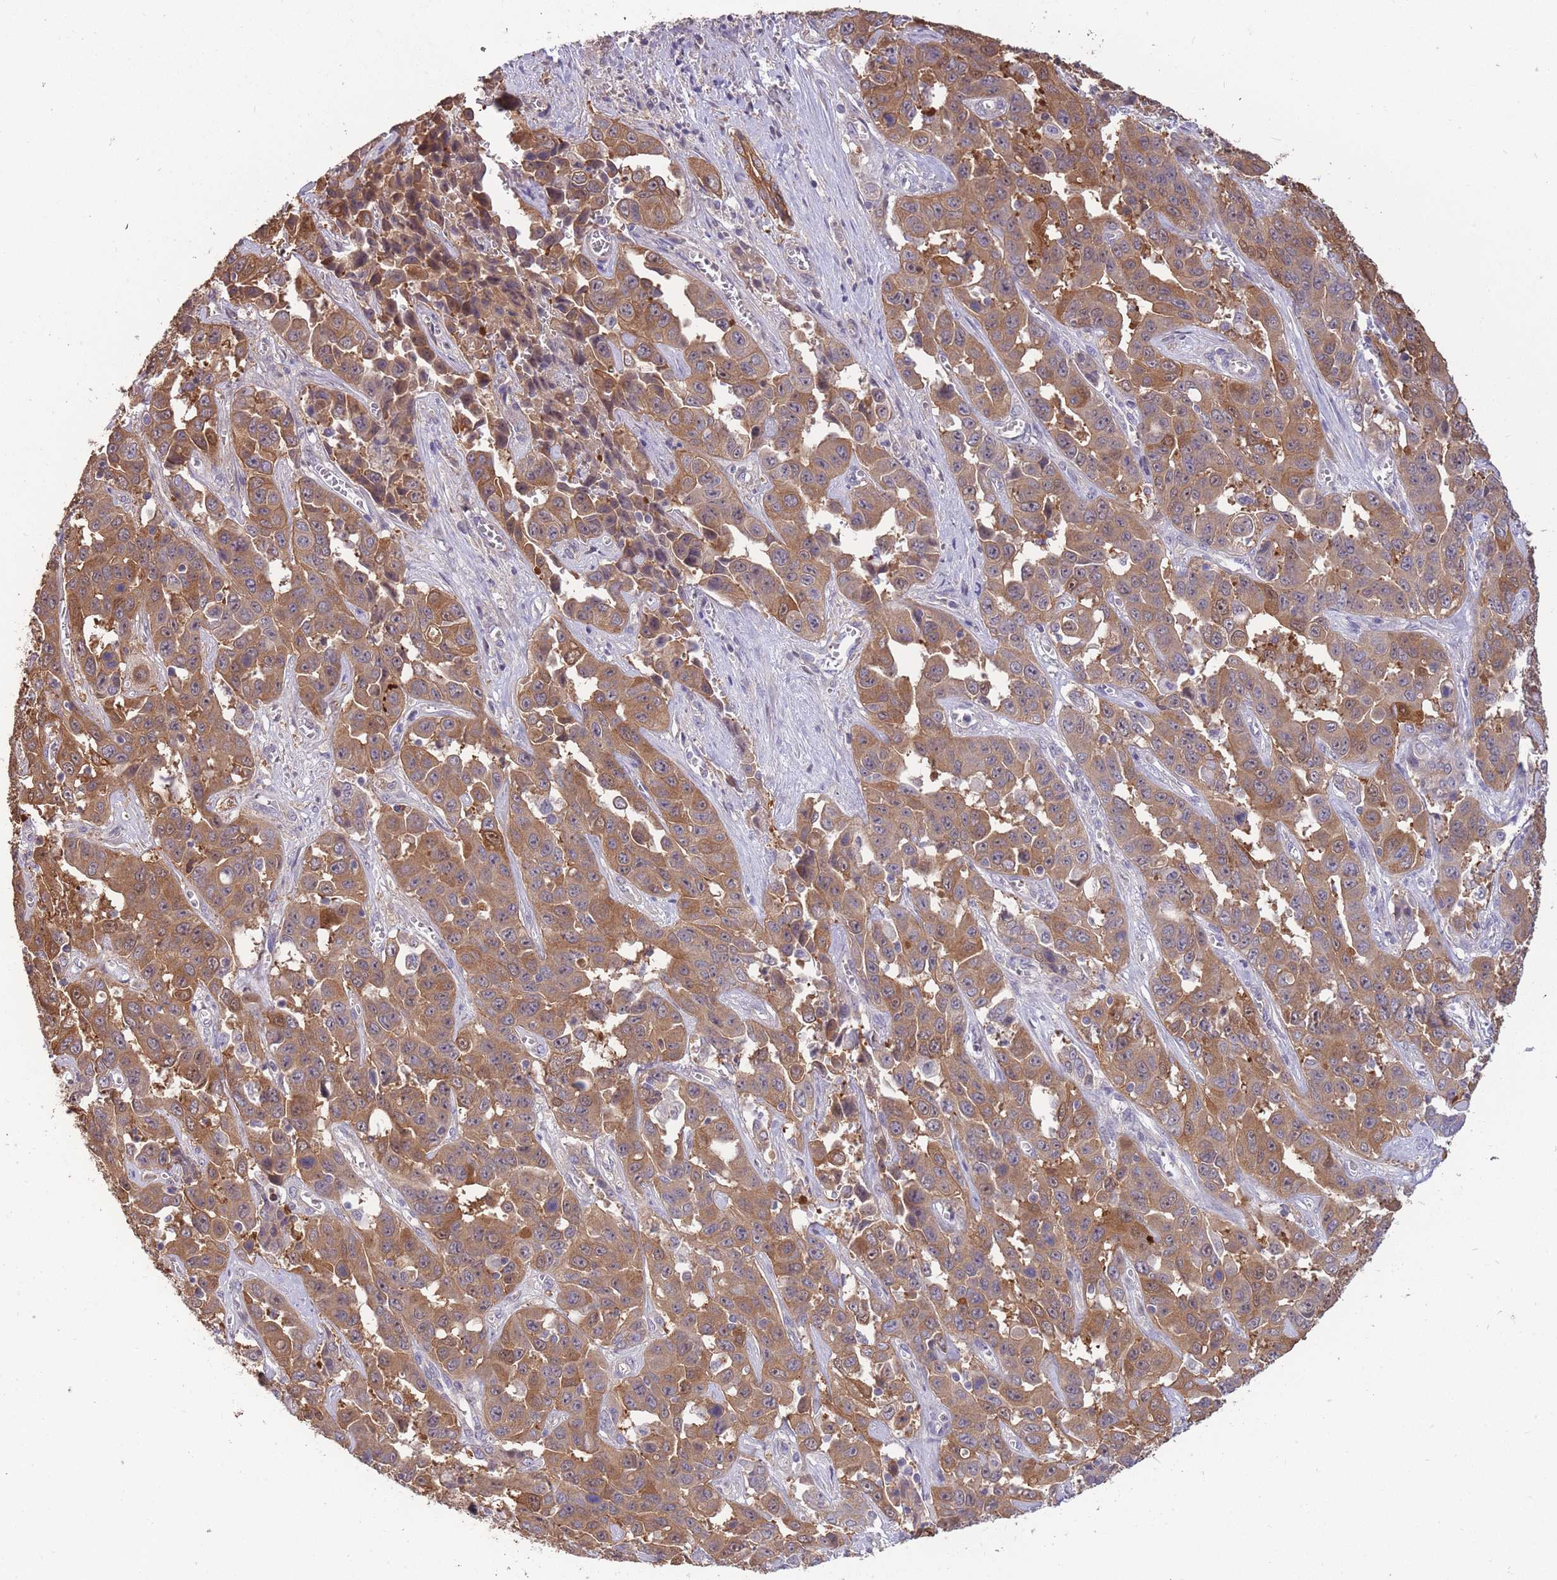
{"staining": {"intensity": "moderate", "quantity": ">75%", "location": "cytoplasmic/membranous"}, "tissue": "liver cancer", "cell_type": "Tumor cells", "image_type": "cancer", "snomed": [{"axis": "morphology", "description": "Cholangiocarcinoma"}, {"axis": "topography", "description": "Liver"}], "caption": "Immunohistochemistry (IHC) photomicrograph of neoplastic tissue: liver cancer (cholangiocarcinoma) stained using IHC demonstrates medium levels of moderate protein expression localized specifically in the cytoplasmic/membranous of tumor cells, appearing as a cytoplasmic/membranous brown color.", "gene": "SMC6", "patient": {"sex": "female", "age": 52}}